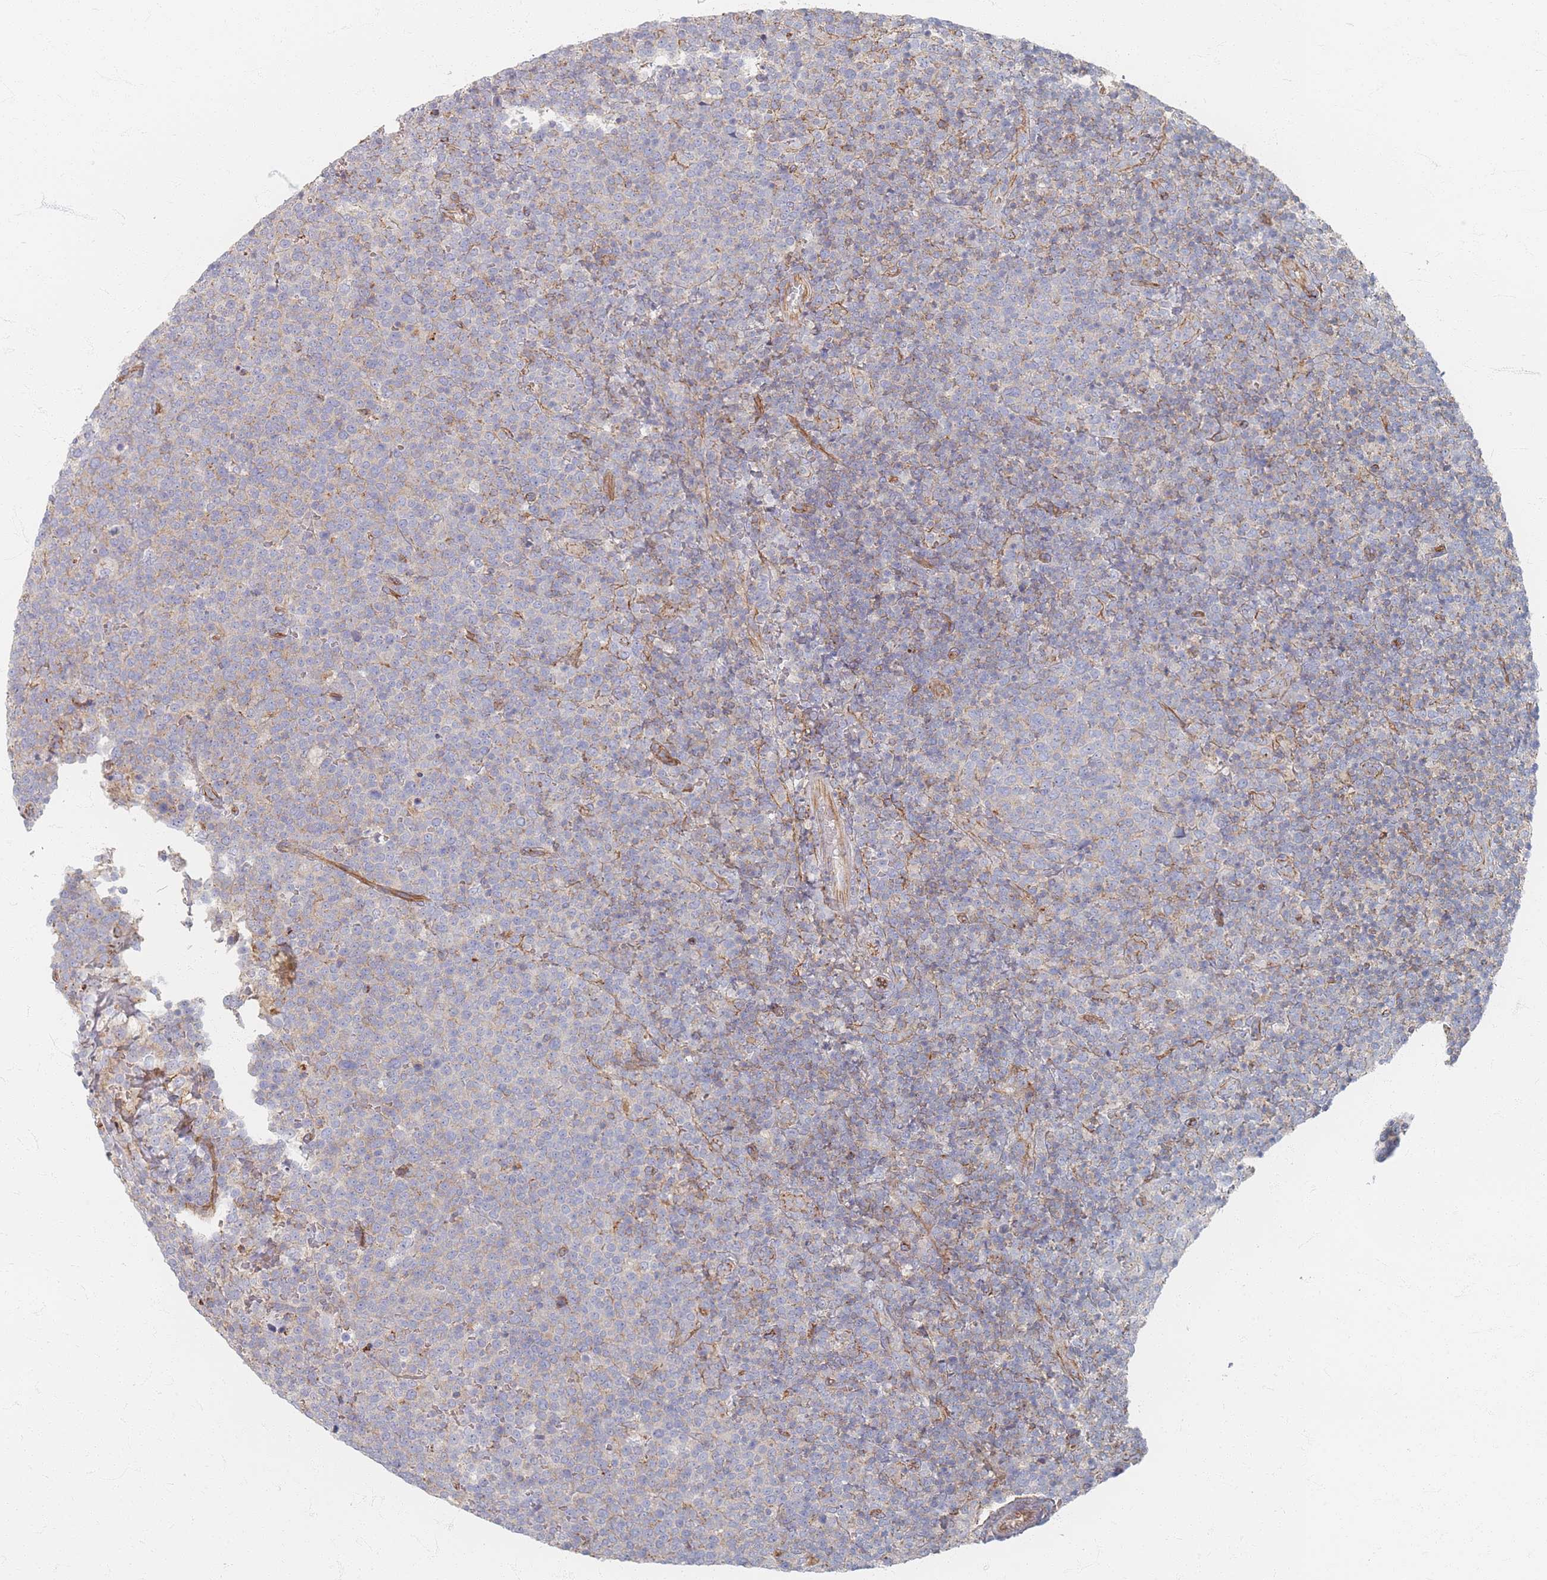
{"staining": {"intensity": "negative", "quantity": "none", "location": "none"}, "tissue": "lymphoma", "cell_type": "Tumor cells", "image_type": "cancer", "snomed": [{"axis": "morphology", "description": "Malignant lymphoma, non-Hodgkin's type, High grade"}, {"axis": "topography", "description": "Lymph node"}], "caption": "The micrograph demonstrates no significant expression in tumor cells of malignant lymphoma, non-Hodgkin's type (high-grade).", "gene": "GNB1", "patient": {"sex": "male", "age": 61}}